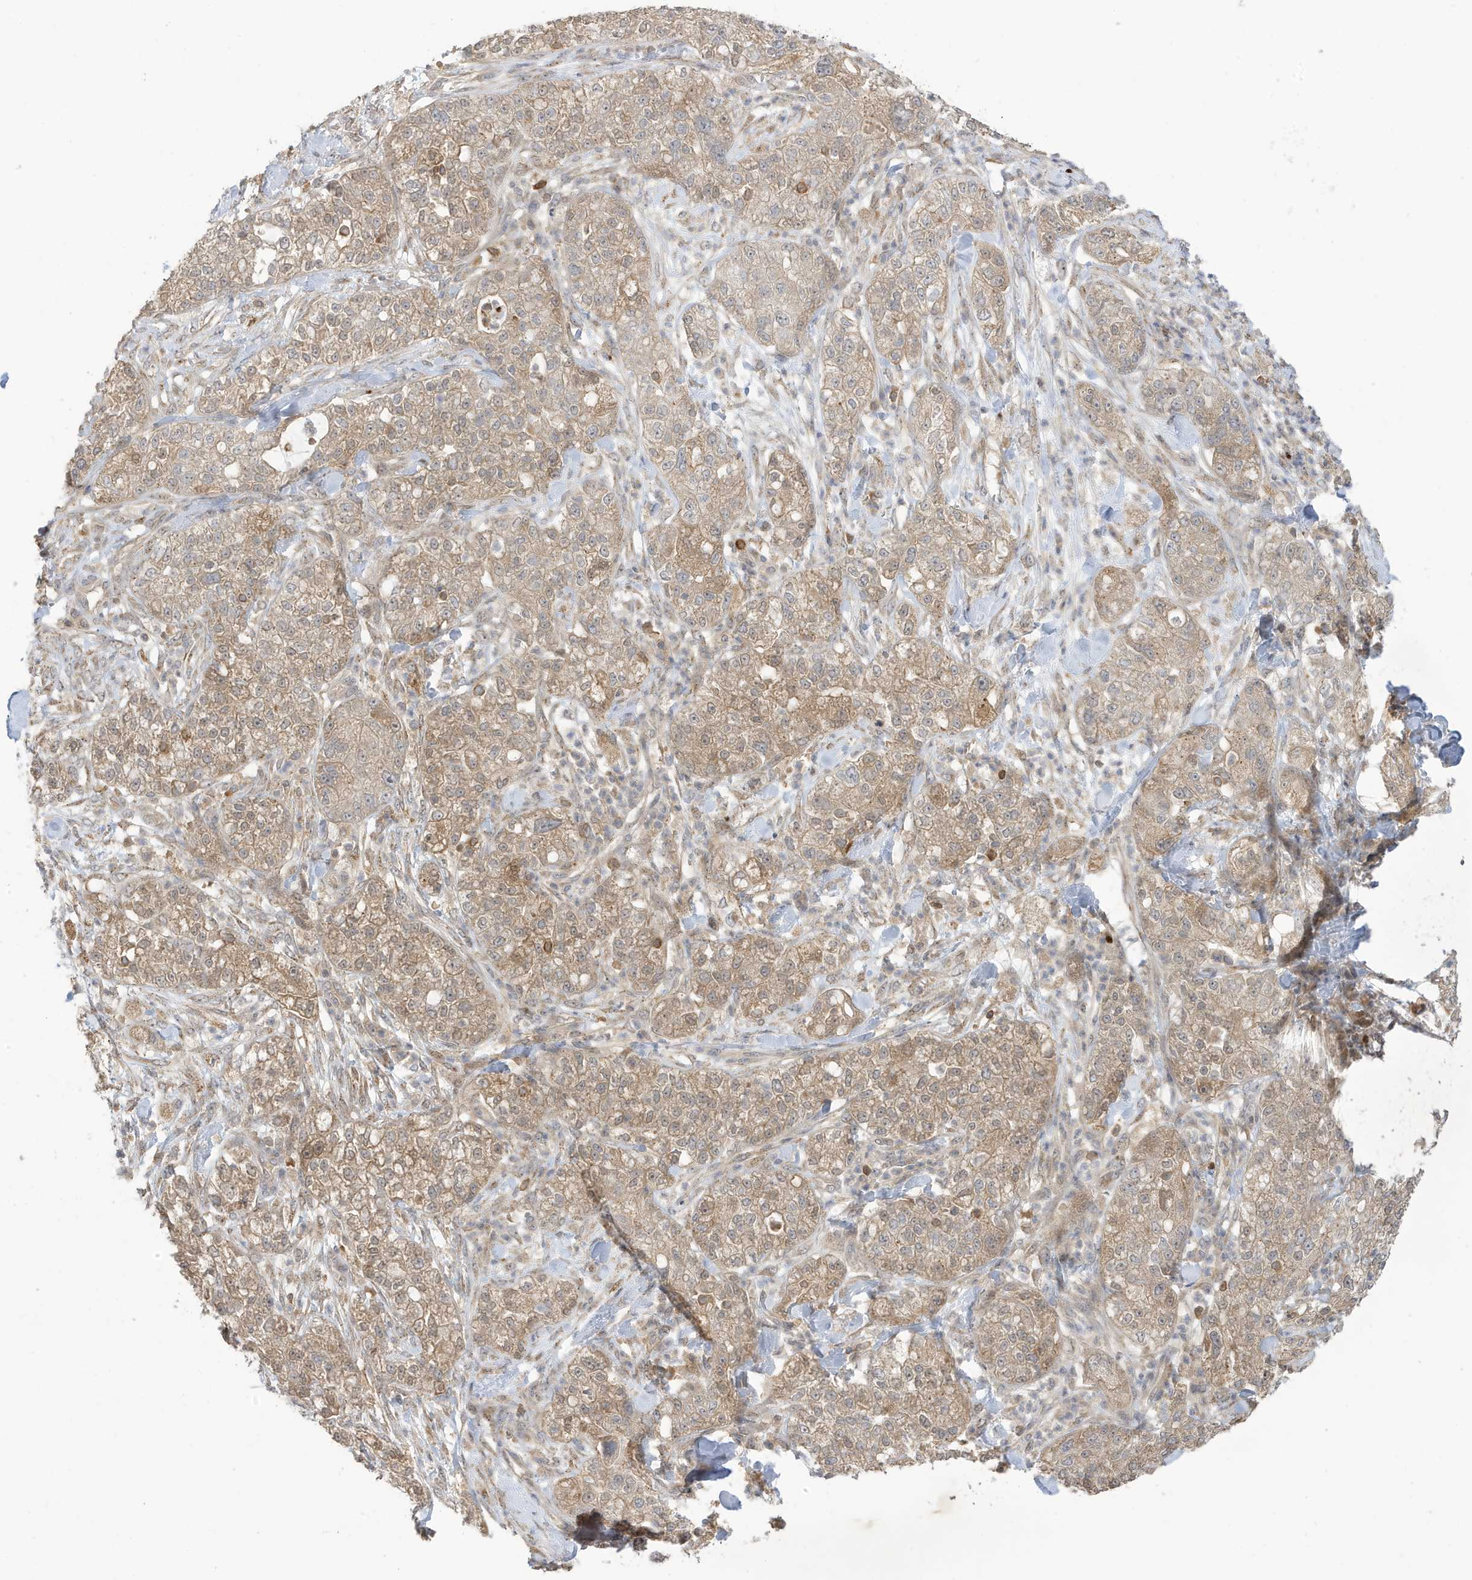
{"staining": {"intensity": "weak", "quantity": ">75%", "location": "cytoplasmic/membranous"}, "tissue": "pancreatic cancer", "cell_type": "Tumor cells", "image_type": "cancer", "snomed": [{"axis": "morphology", "description": "Adenocarcinoma, NOS"}, {"axis": "topography", "description": "Pancreas"}], "caption": "Immunohistochemical staining of adenocarcinoma (pancreatic) shows low levels of weak cytoplasmic/membranous protein positivity in about >75% of tumor cells.", "gene": "TAB3", "patient": {"sex": "female", "age": 78}}